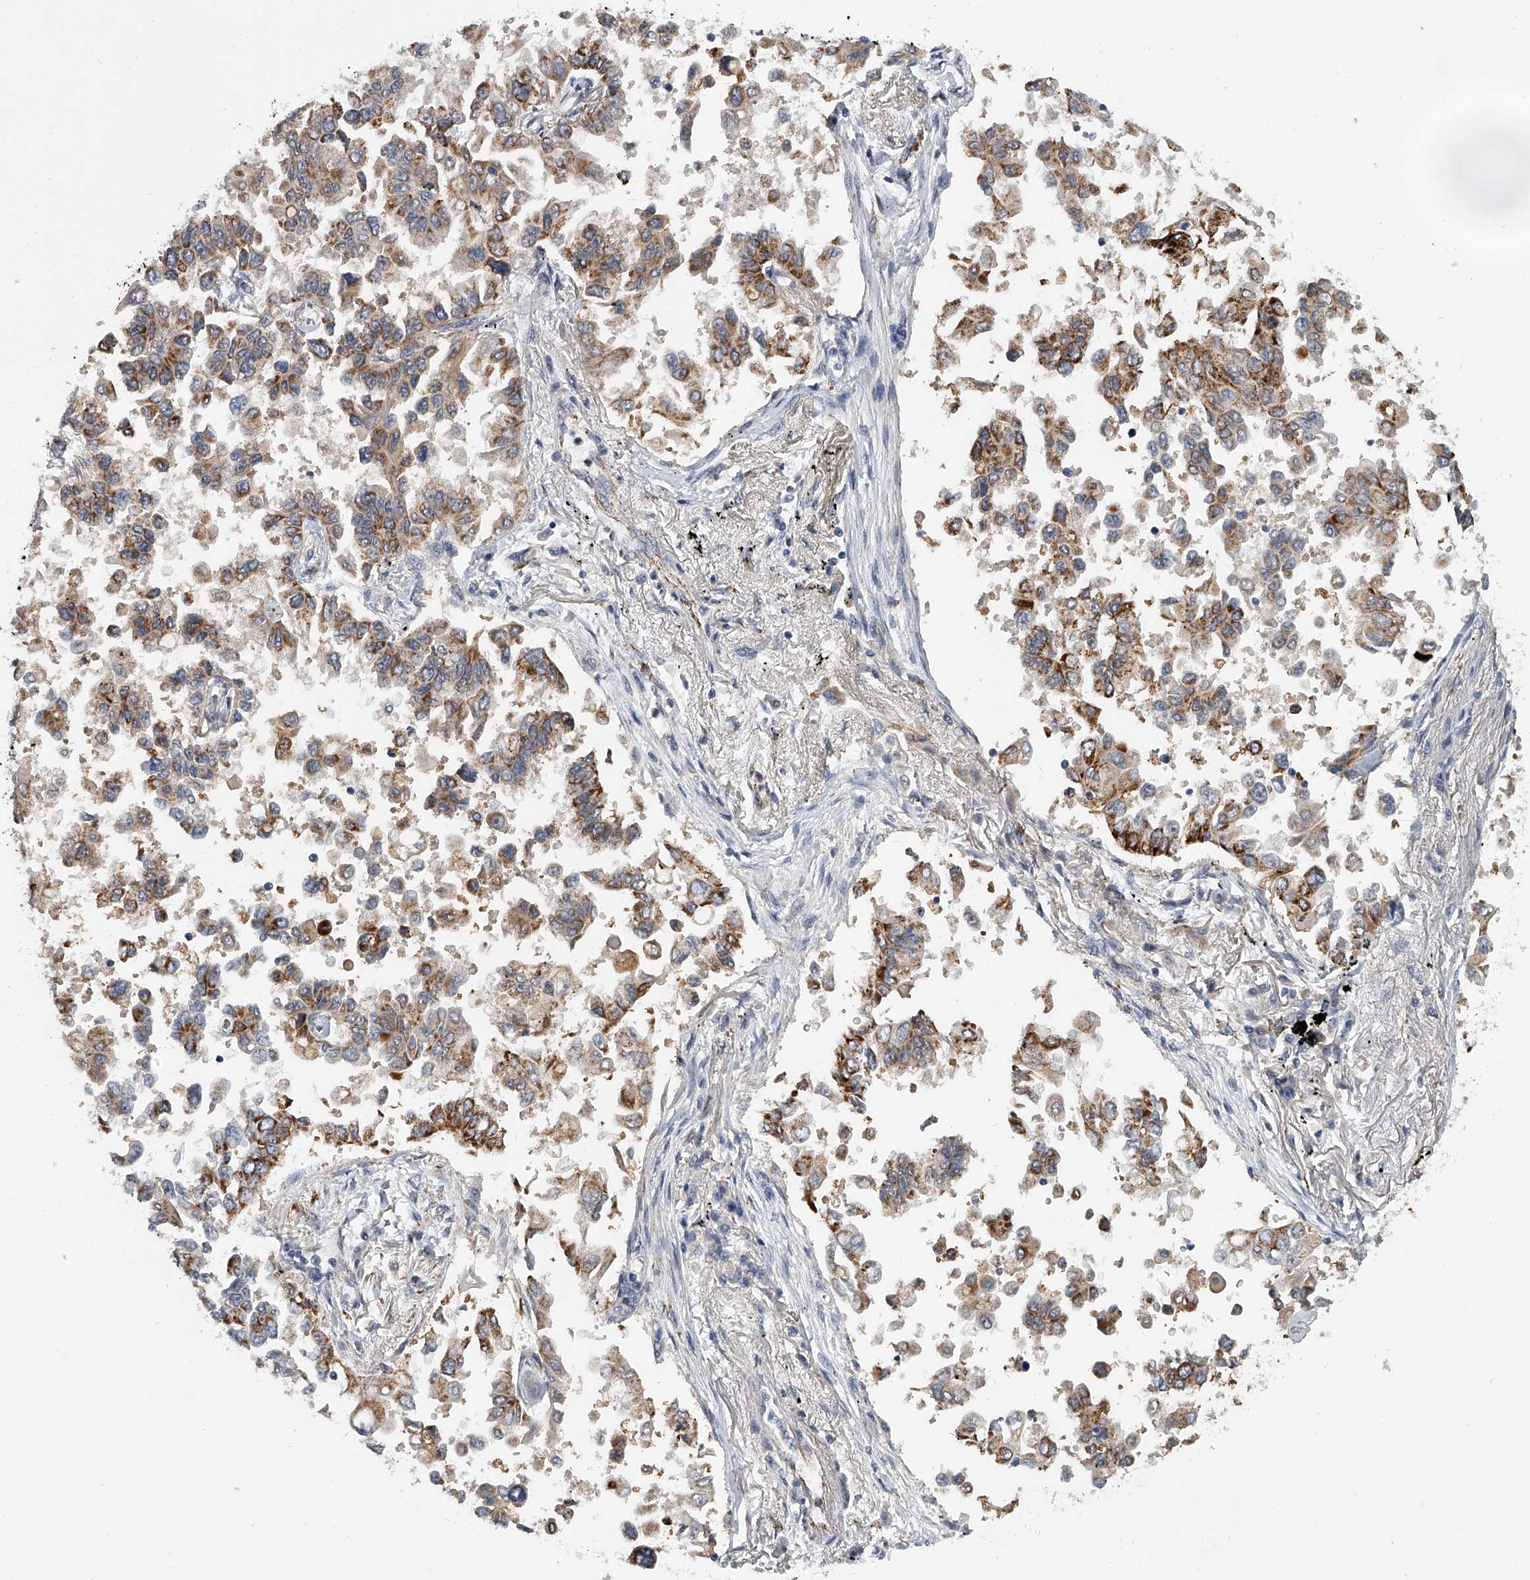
{"staining": {"intensity": "moderate", "quantity": ">75%", "location": "cytoplasmic/membranous"}, "tissue": "lung cancer", "cell_type": "Tumor cells", "image_type": "cancer", "snomed": [{"axis": "morphology", "description": "Adenocarcinoma, NOS"}, {"axis": "topography", "description": "Lung"}], "caption": "Lung cancer (adenocarcinoma) stained for a protein (brown) demonstrates moderate cytoplasmic/membranous positive expression in approximately >75% of tumor cells.", "gene": "KLHL7", "patient": {"sex": "female", "age": 67}}